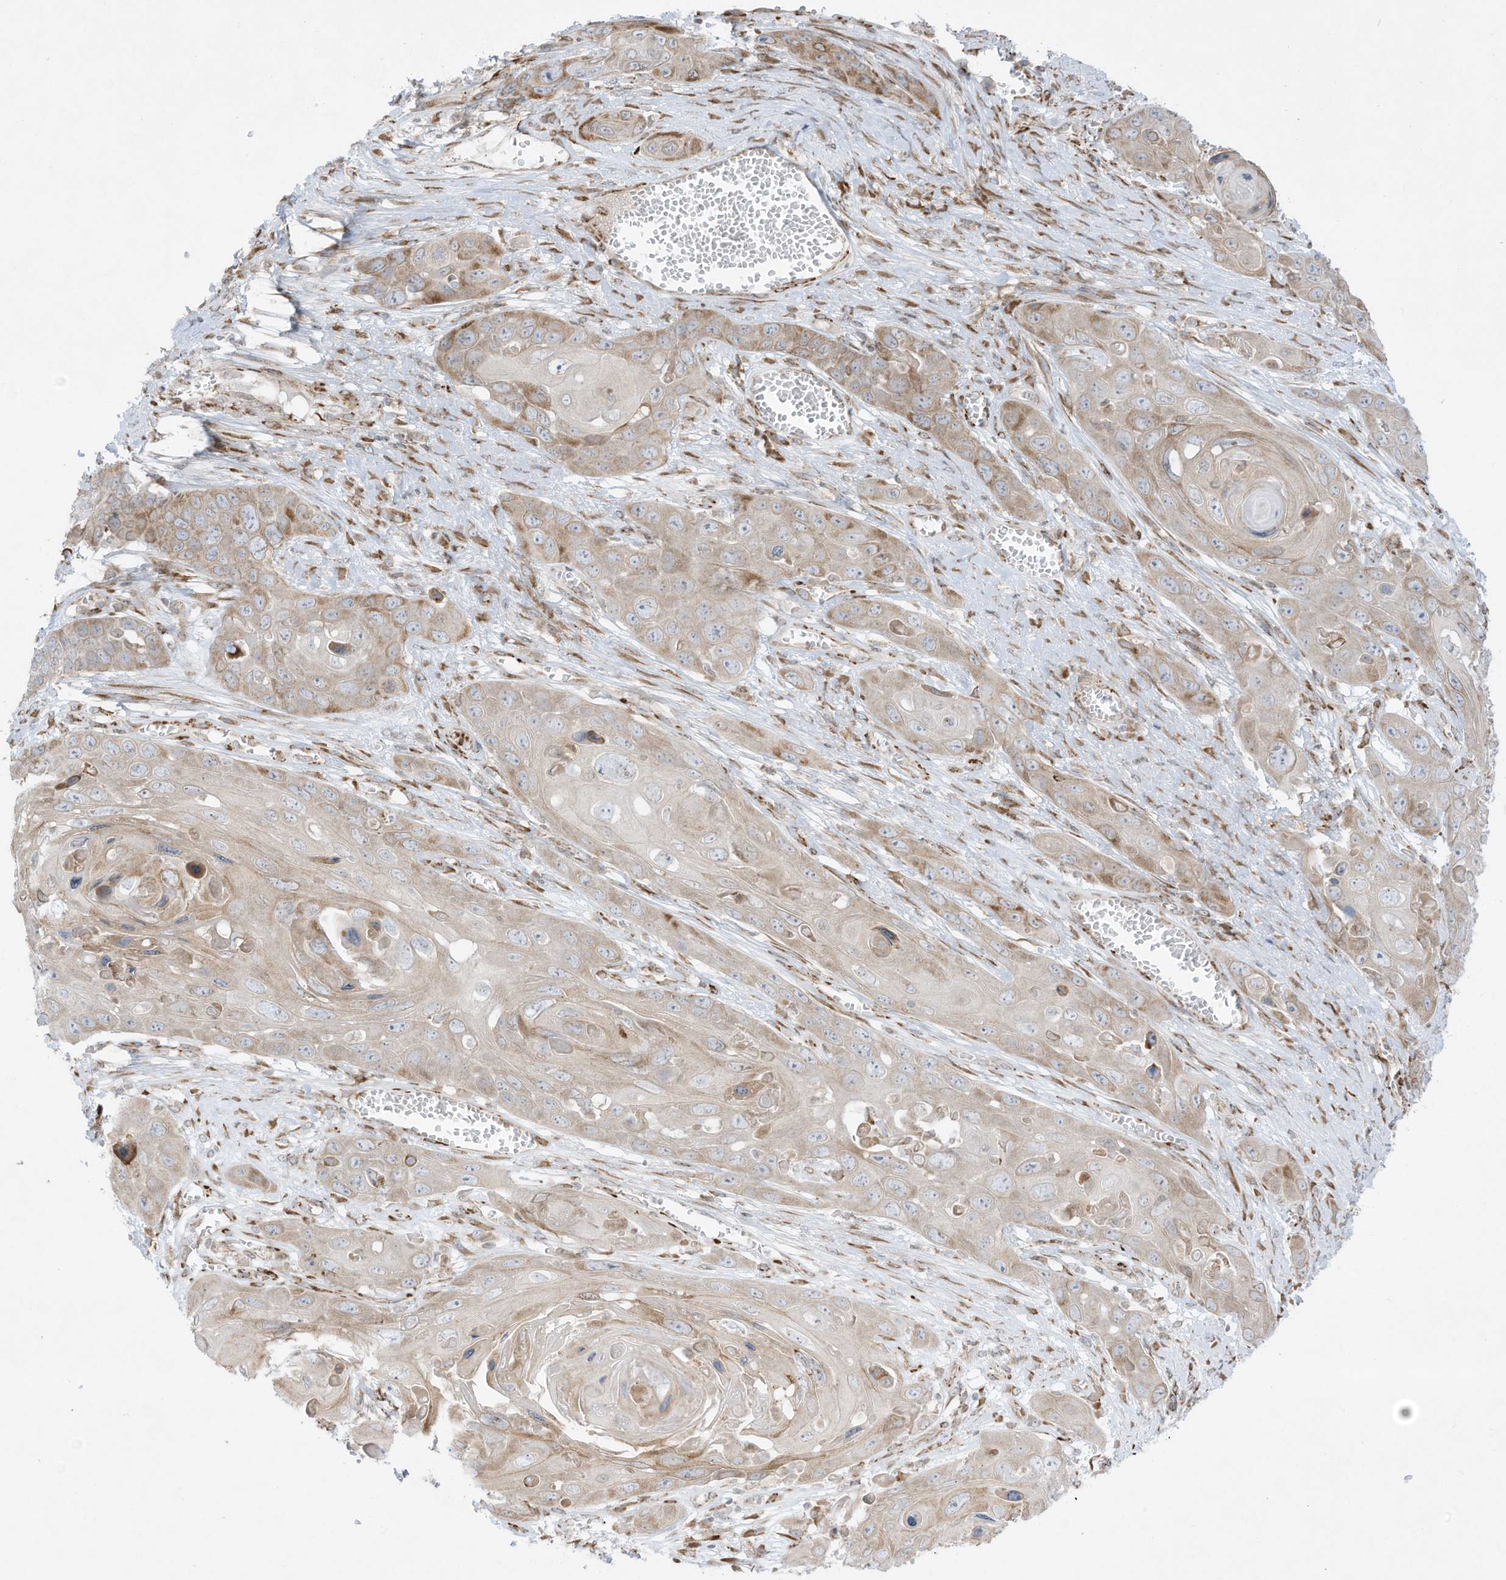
{"staining": {"intensity": "weak", "quantity": "<25%", "location": "cytoplasmic/membranous"}, "tissue": "skin cancer", "cell_type": "Tumor cells", "image_type": "cancer", "snomed": [{"axis": "morphology", "description": "Squamous cell carcinoma, NOS"}, {"axis": "topography", "description": "Skin"}], "caption": "A micrograph of human squamous cell carcinoma (skin) is negative for staining in tumor cells.", "gene": "PTK6", "patient": {"sex": "male", "age": 55}}